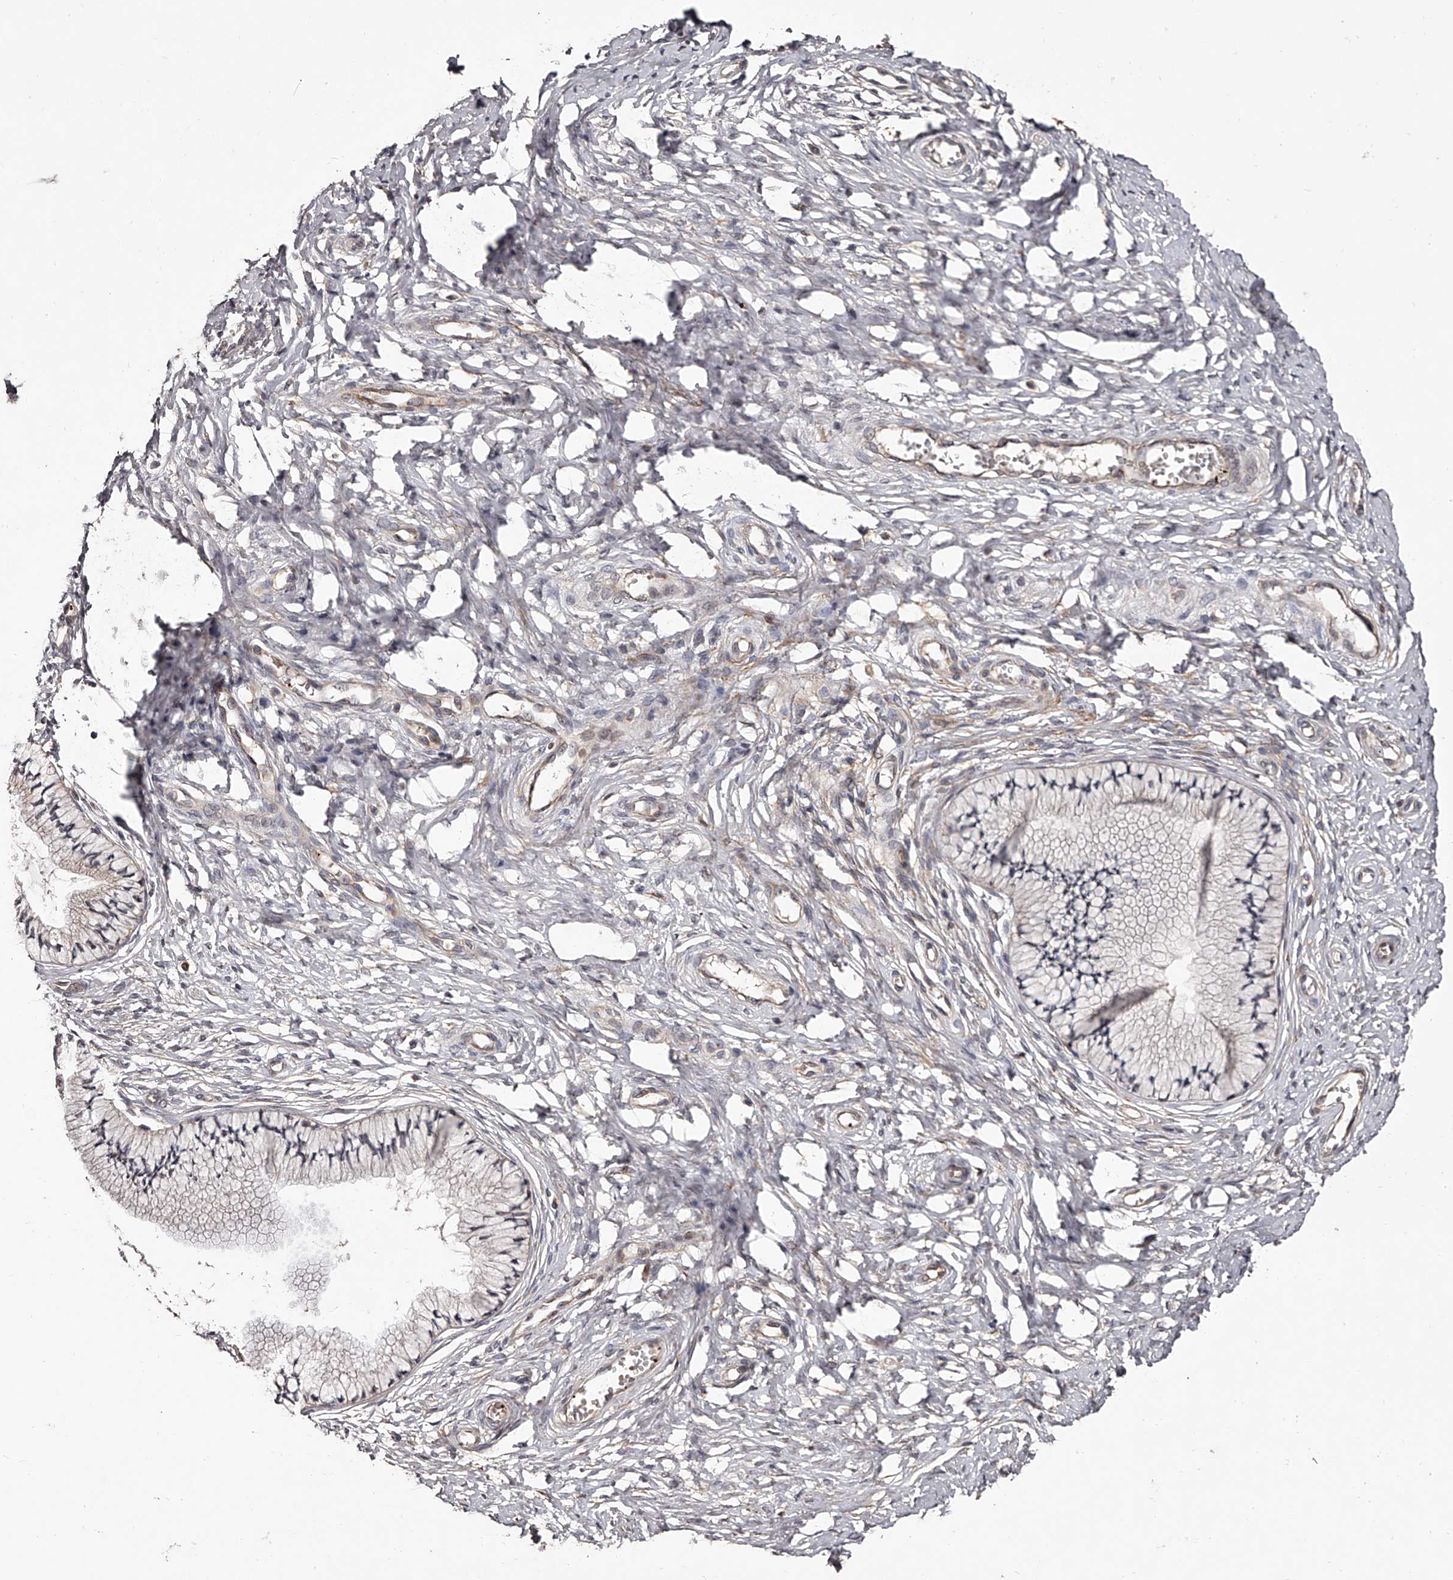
{"staining": {"intensity": "moderate", "quantity": "25%-75%", "location": "cytoplasmic/membranous,nuclear"}, "tissue": "cervix", "cell_type": "Glandular cells", "image_type": "normal", "snomed": [{"axis": "morphology", "description": "Normal tissue, NOS"}, {"axis": "topography", "description": "Cervix"}], "caption": "Human cervix stained for a protein (brown) shows moderate cytoplasmic/membranous,nuclear positive positivity in approximately 25%-75% of glandular cells.", "gene": "URGCP", "patient": {"sex": "female", "age": 36}}